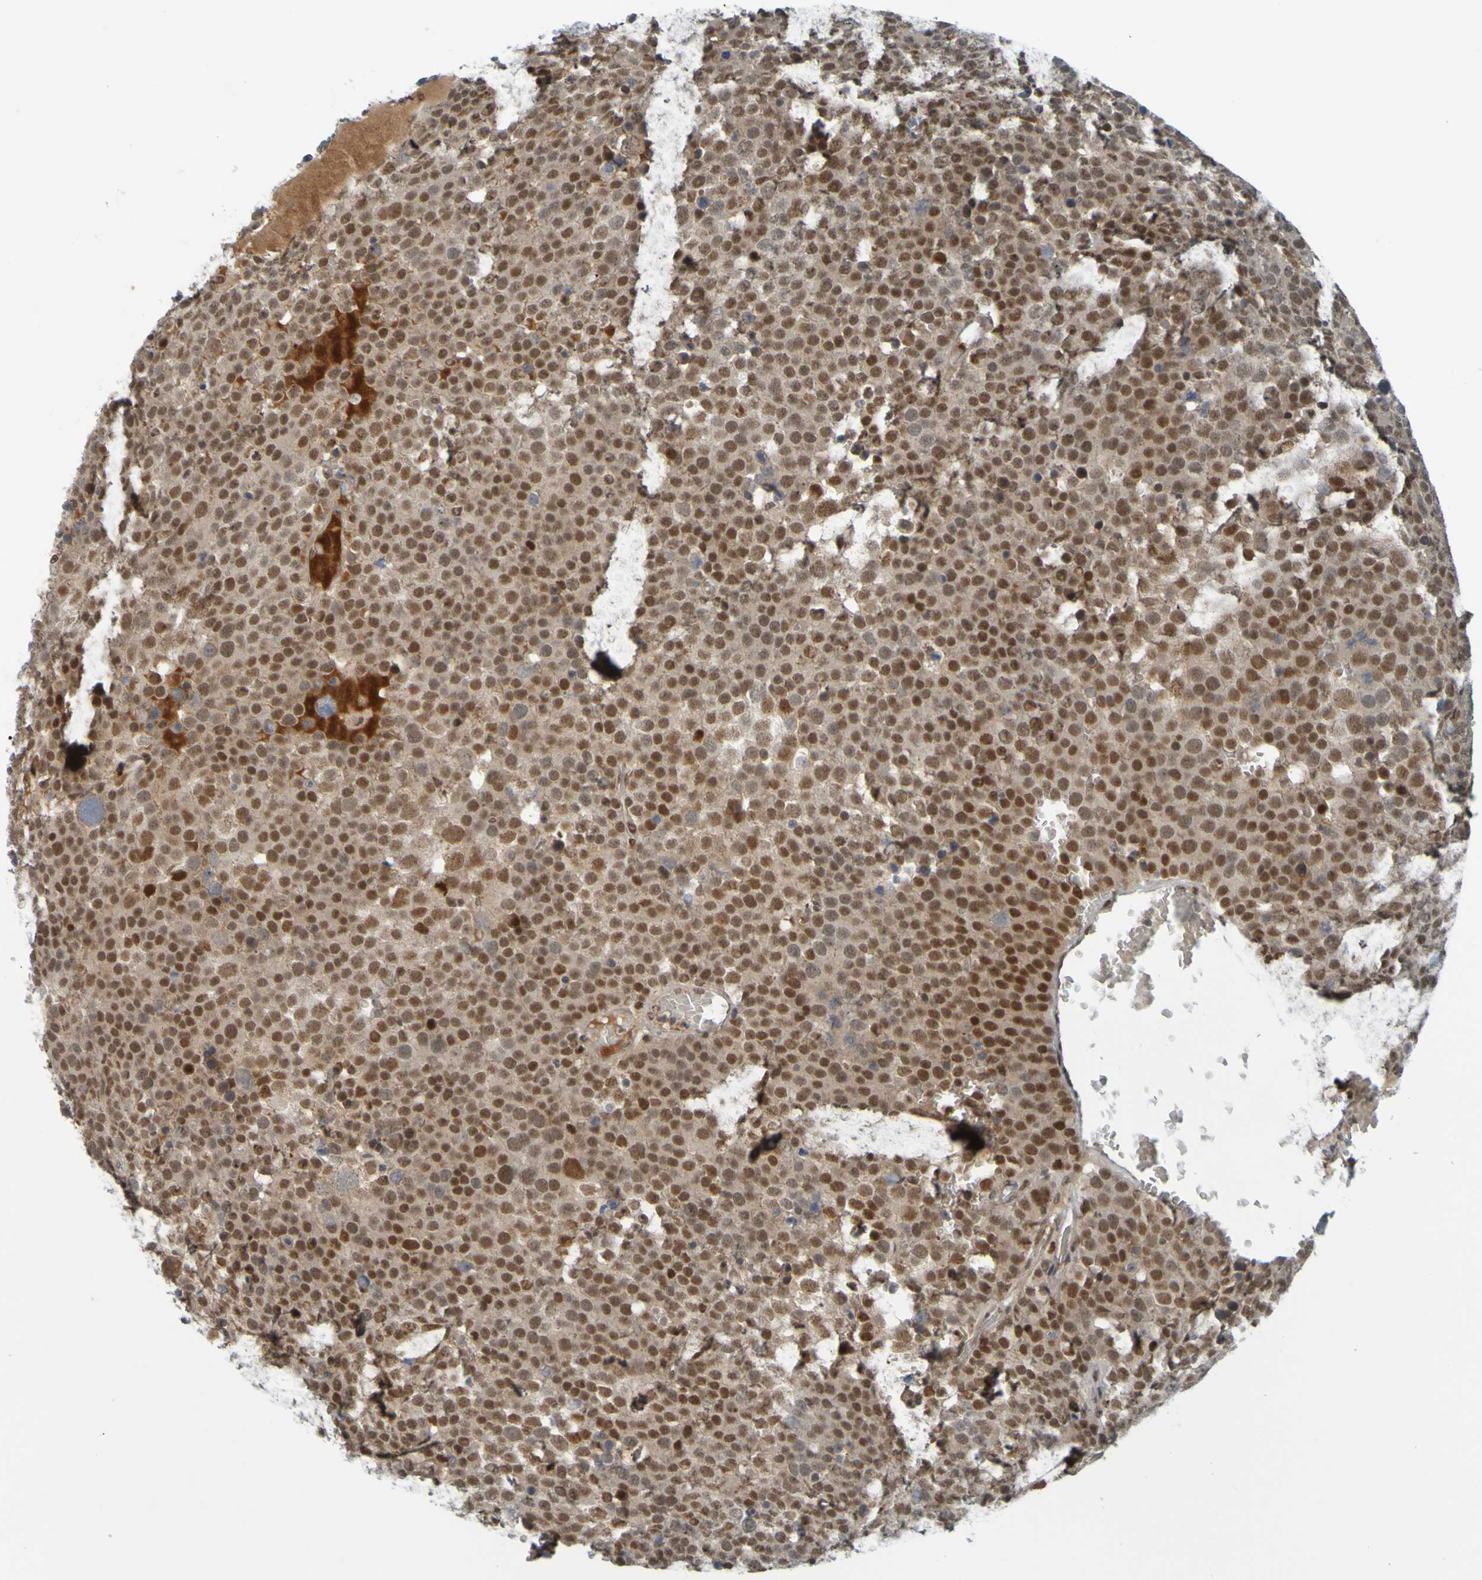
{"staining": {"intensity": "moderate", "quantity": ">75%", "location": "cytoplasmic/membranous,nuclear"}, "tissue": "testis cancer", "cell_type": "Tumor cells", "image_type": "cancer", "snomed": [{"axis": "morphology", "description": "Seminoma, NOS"}, {"axis": "topography", "description": "Testis"}], "caption": "DAB immunohistochemical staining of human seminoma (testis) displays moderate cytoplasmic/membranous and nuclear protein expression in about >75% of tumor cells.", "gene": "MCPH1", "patient": {"sex": "male", "age": 71}}